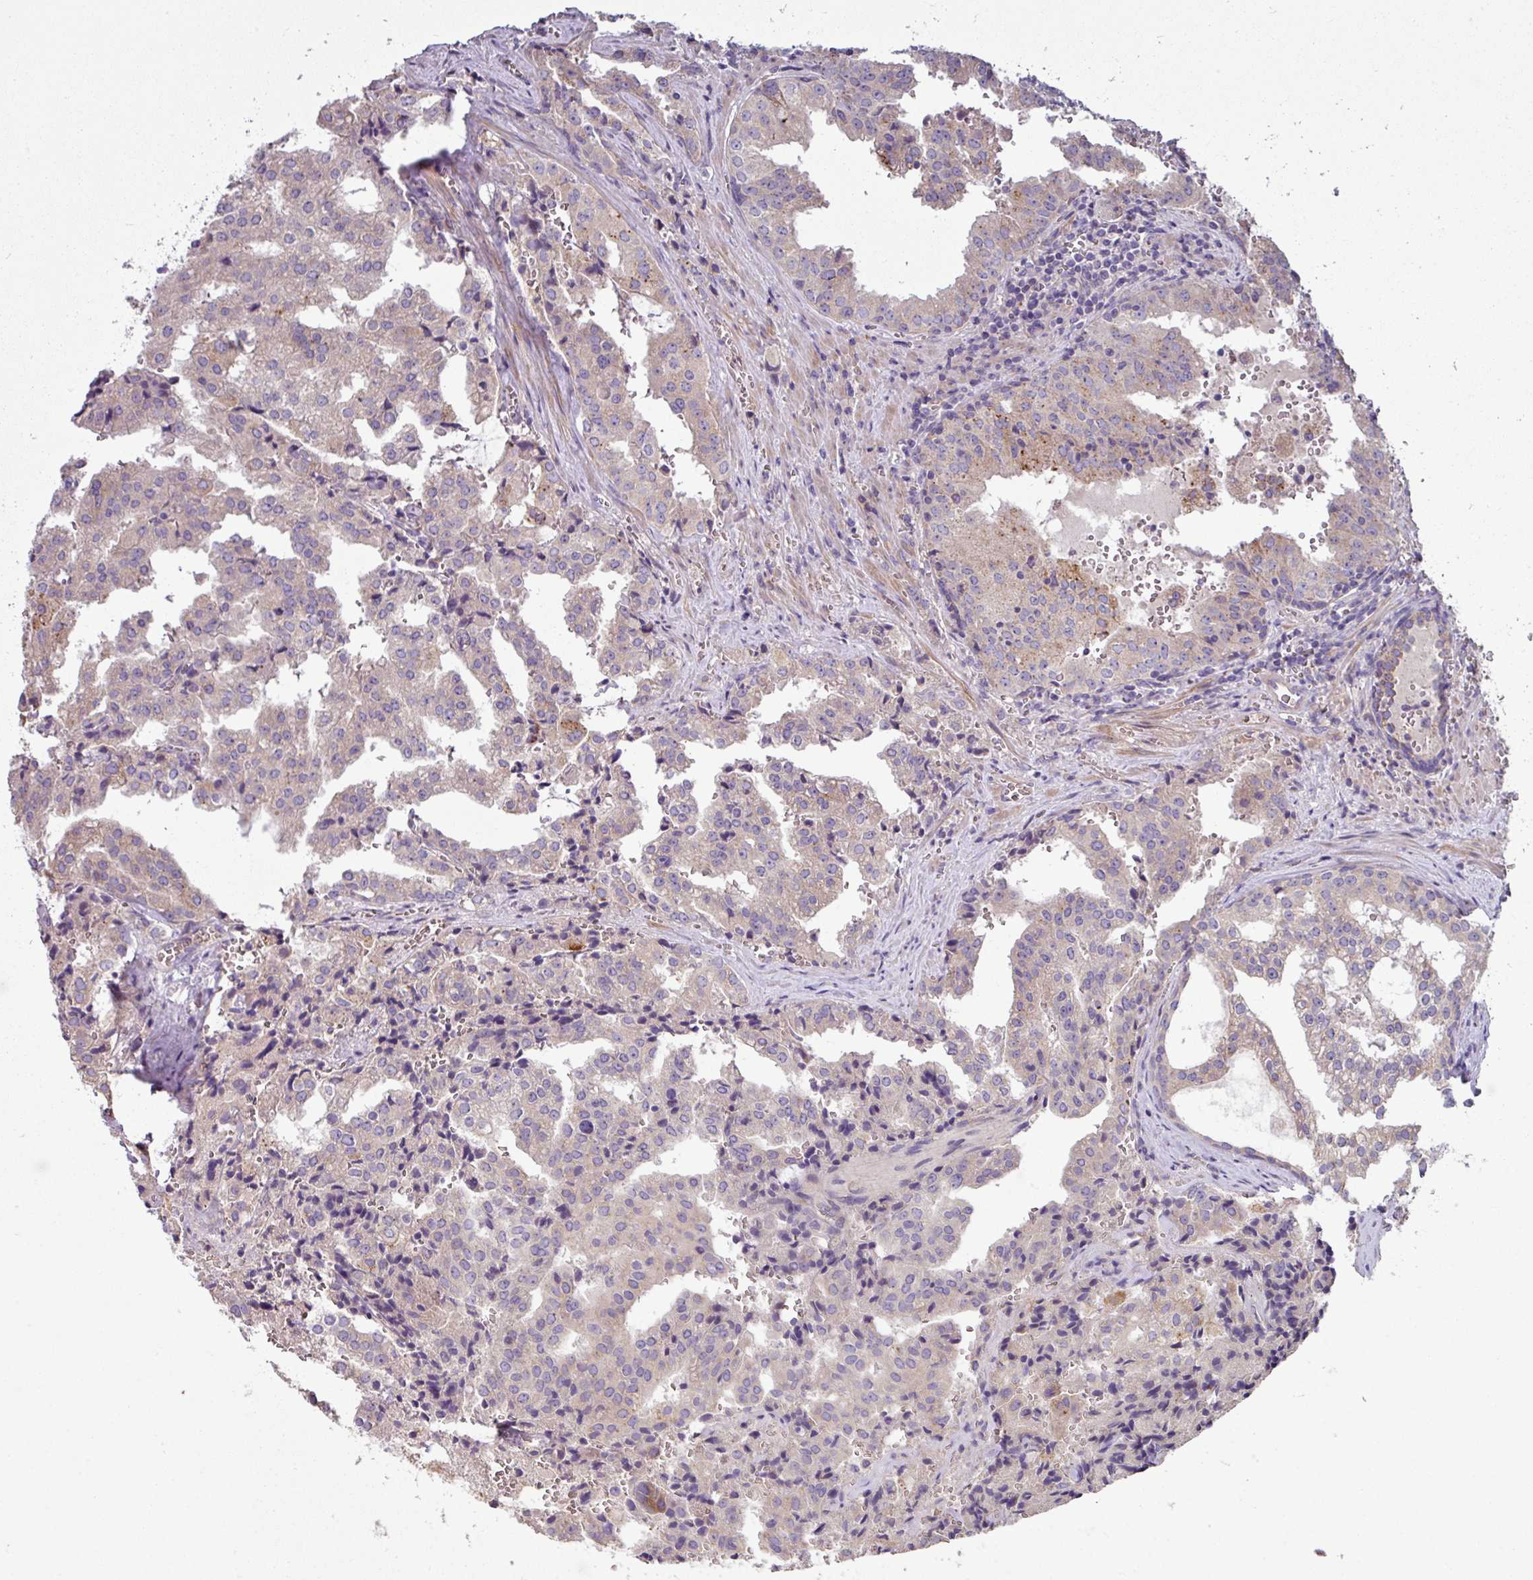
{"staining": {"intensity": "weak", "quantity": "<25%", "location": "cytoplasmic/membranous"}, "tissue": "prostate cancer", "cell_type": "Tumor cells", "image_type": "cancer", "snomed": [{"axis": "morphology", "description": "Adenocarcinoma, High grade"}, {"axis": "topography", "description": "Prostate"}], "caption": "Prostate high-grade adenocarcinoma was stained to show a protein in brown. There is no significant staining in tumor cells.", "gene": "LRRC9", "patient": {"sex": "male", "age": 68}}